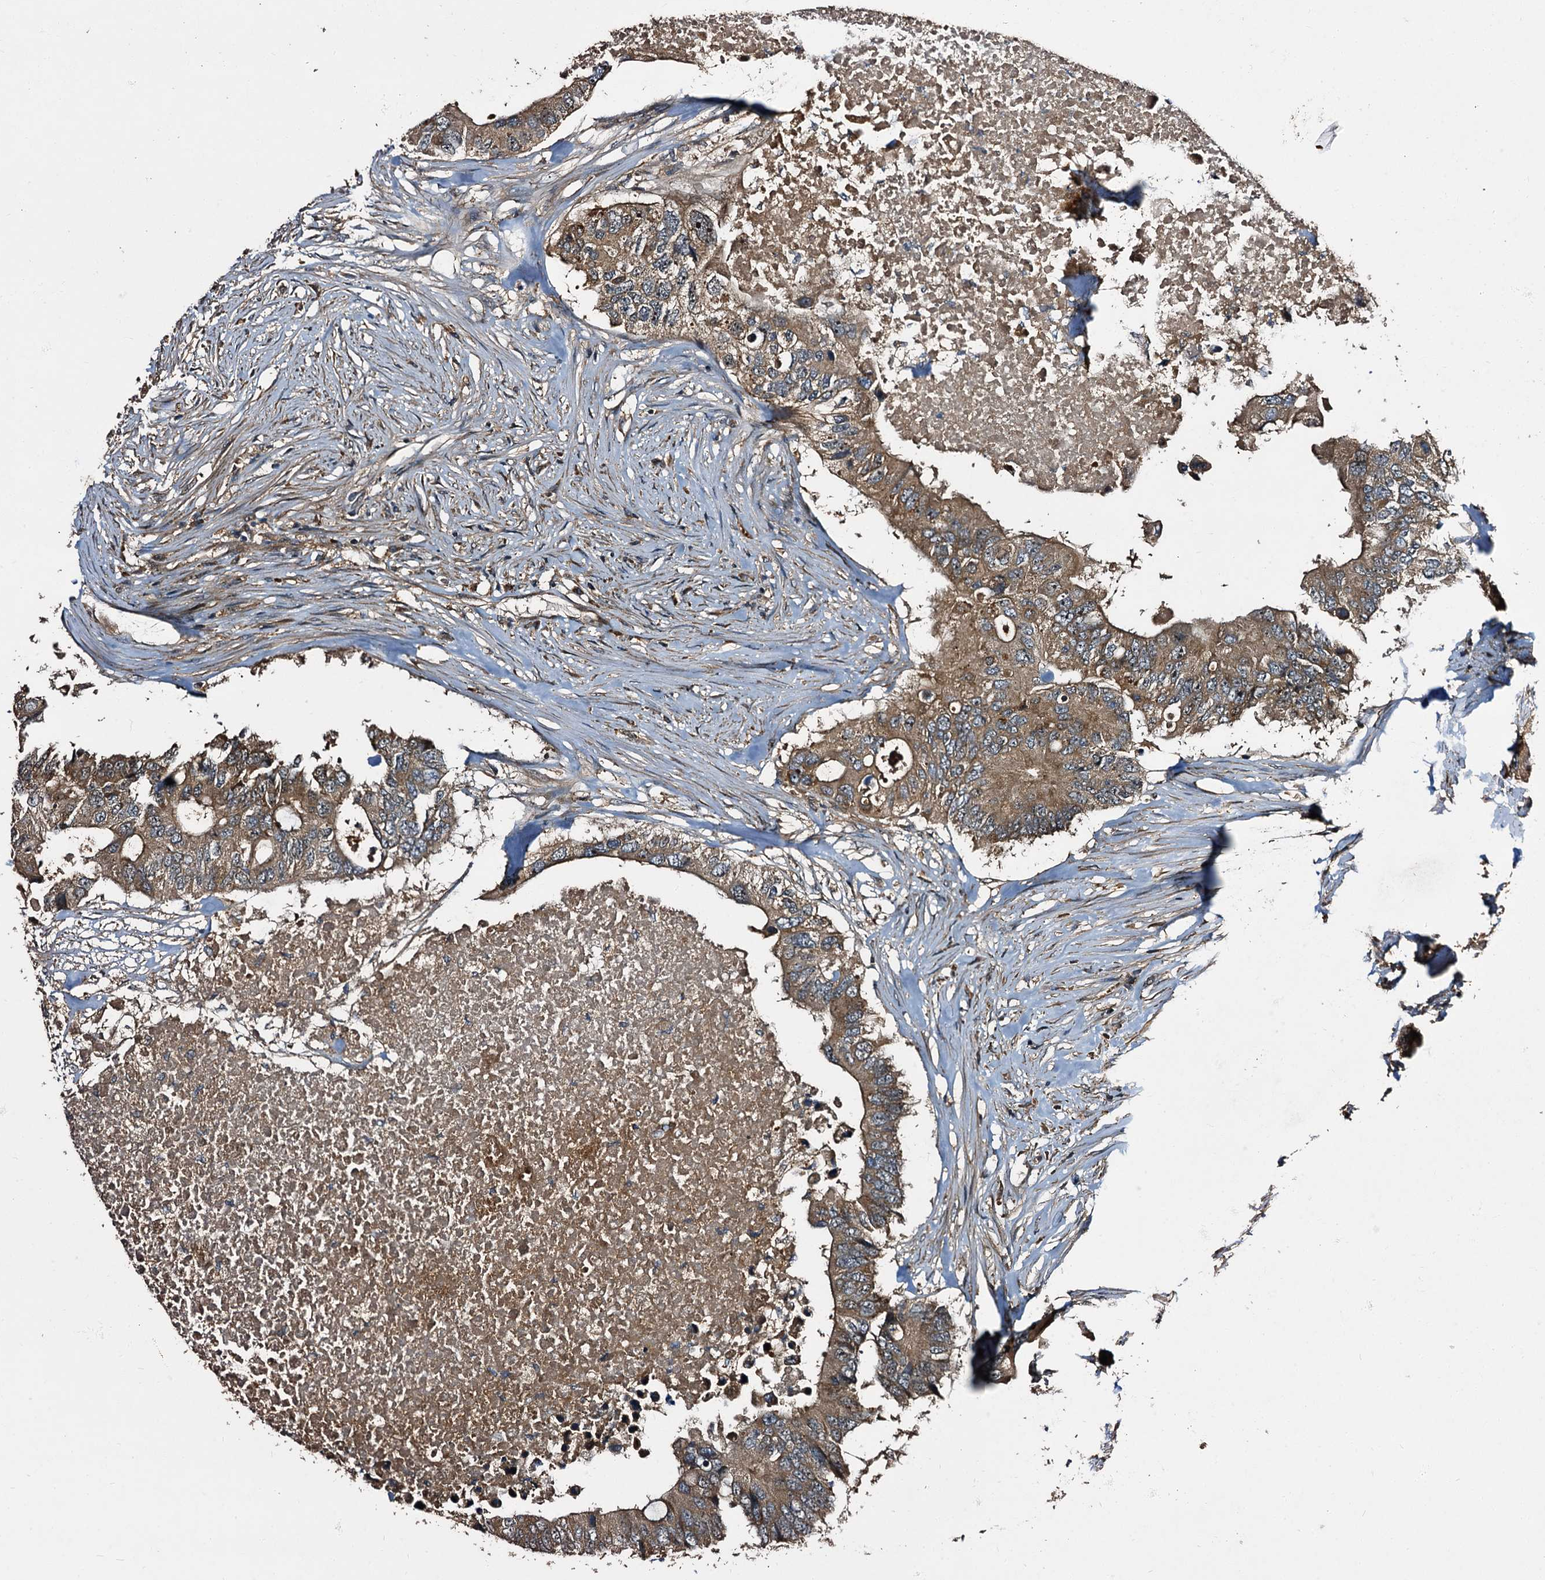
{"staining": {"intensity": "moderate", "quantity": ">75%", "location": "cytoplasmic/membranous"}, "tissue": "colorectal cancer", "cell_type": "Tumor cells", "image_type": "cancer", "snomed": [{"axis": "morphology", "description": "Adenocarcinoma, NOS"}, {"axis": "topography", "description": "Colon"}], "caption": "A brown stain shows moderate cytoplasmic/membranous staining of a protein in human colorectal cancer (adenocarcinoma) tumor cells.", "gene": "PEX5", "patient": {"sex": "male", "age": 71}}